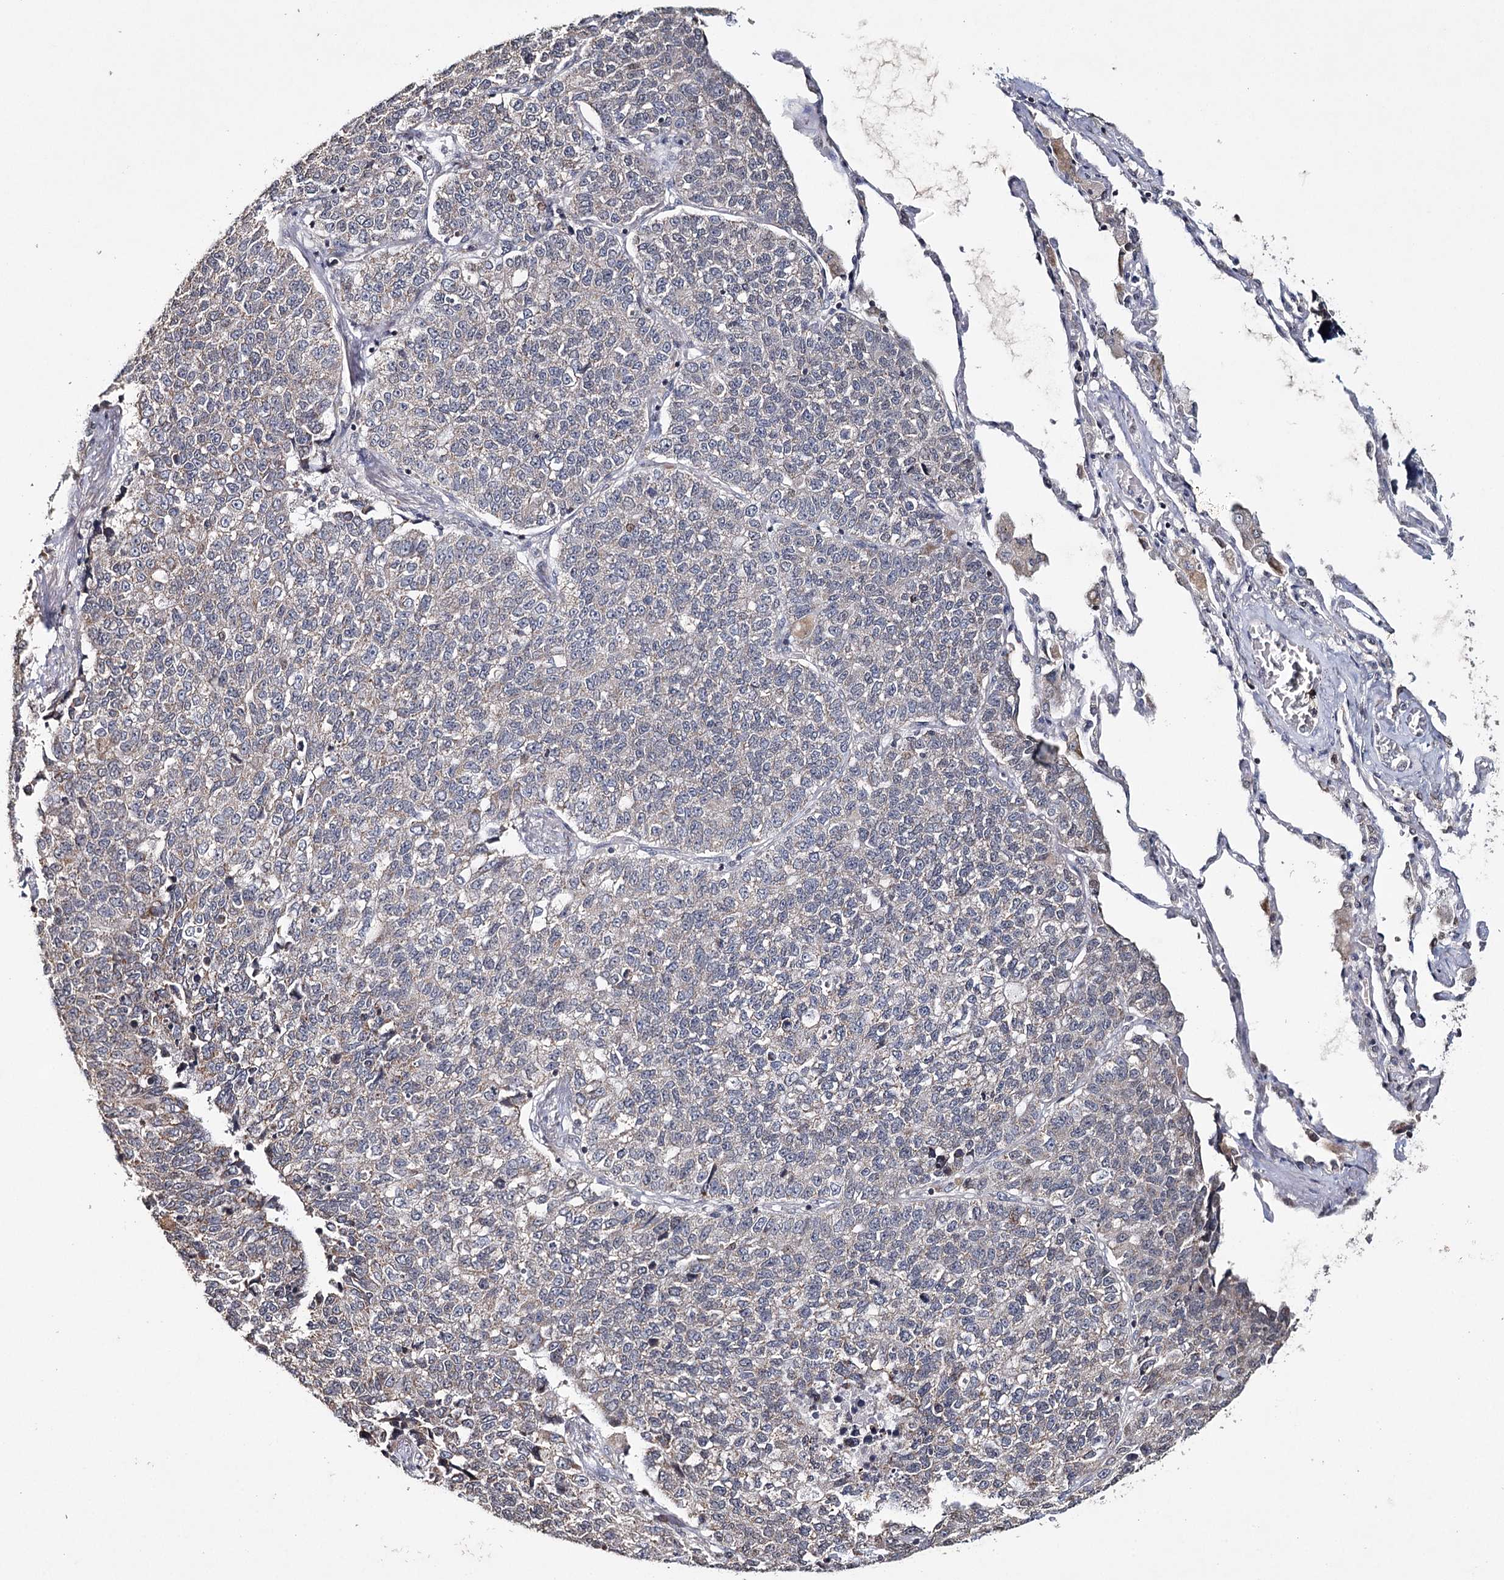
{"staining": {"intensity": "negative", "quantity": "none", "location": "none"}, "tissue": "lung cancer", "cell_type": "Tumor cells", "image_type": "cancer", "snomed": [{"axis": "morphology", "description": "Adenocarcinoma, NOS"}, {"axis": "topography", "description": "Lung"}], "caption": "High magnification brightfield microscopy of lung cancer (adenocarcinoma) stained with DAB (3,3'-diaminobenzidine) (brown) and counterstained with hematoxylin (blue): tumor cells show no significant expression.", "gene": "ICOS", "patient": {"sex": "male", "age": 49}}